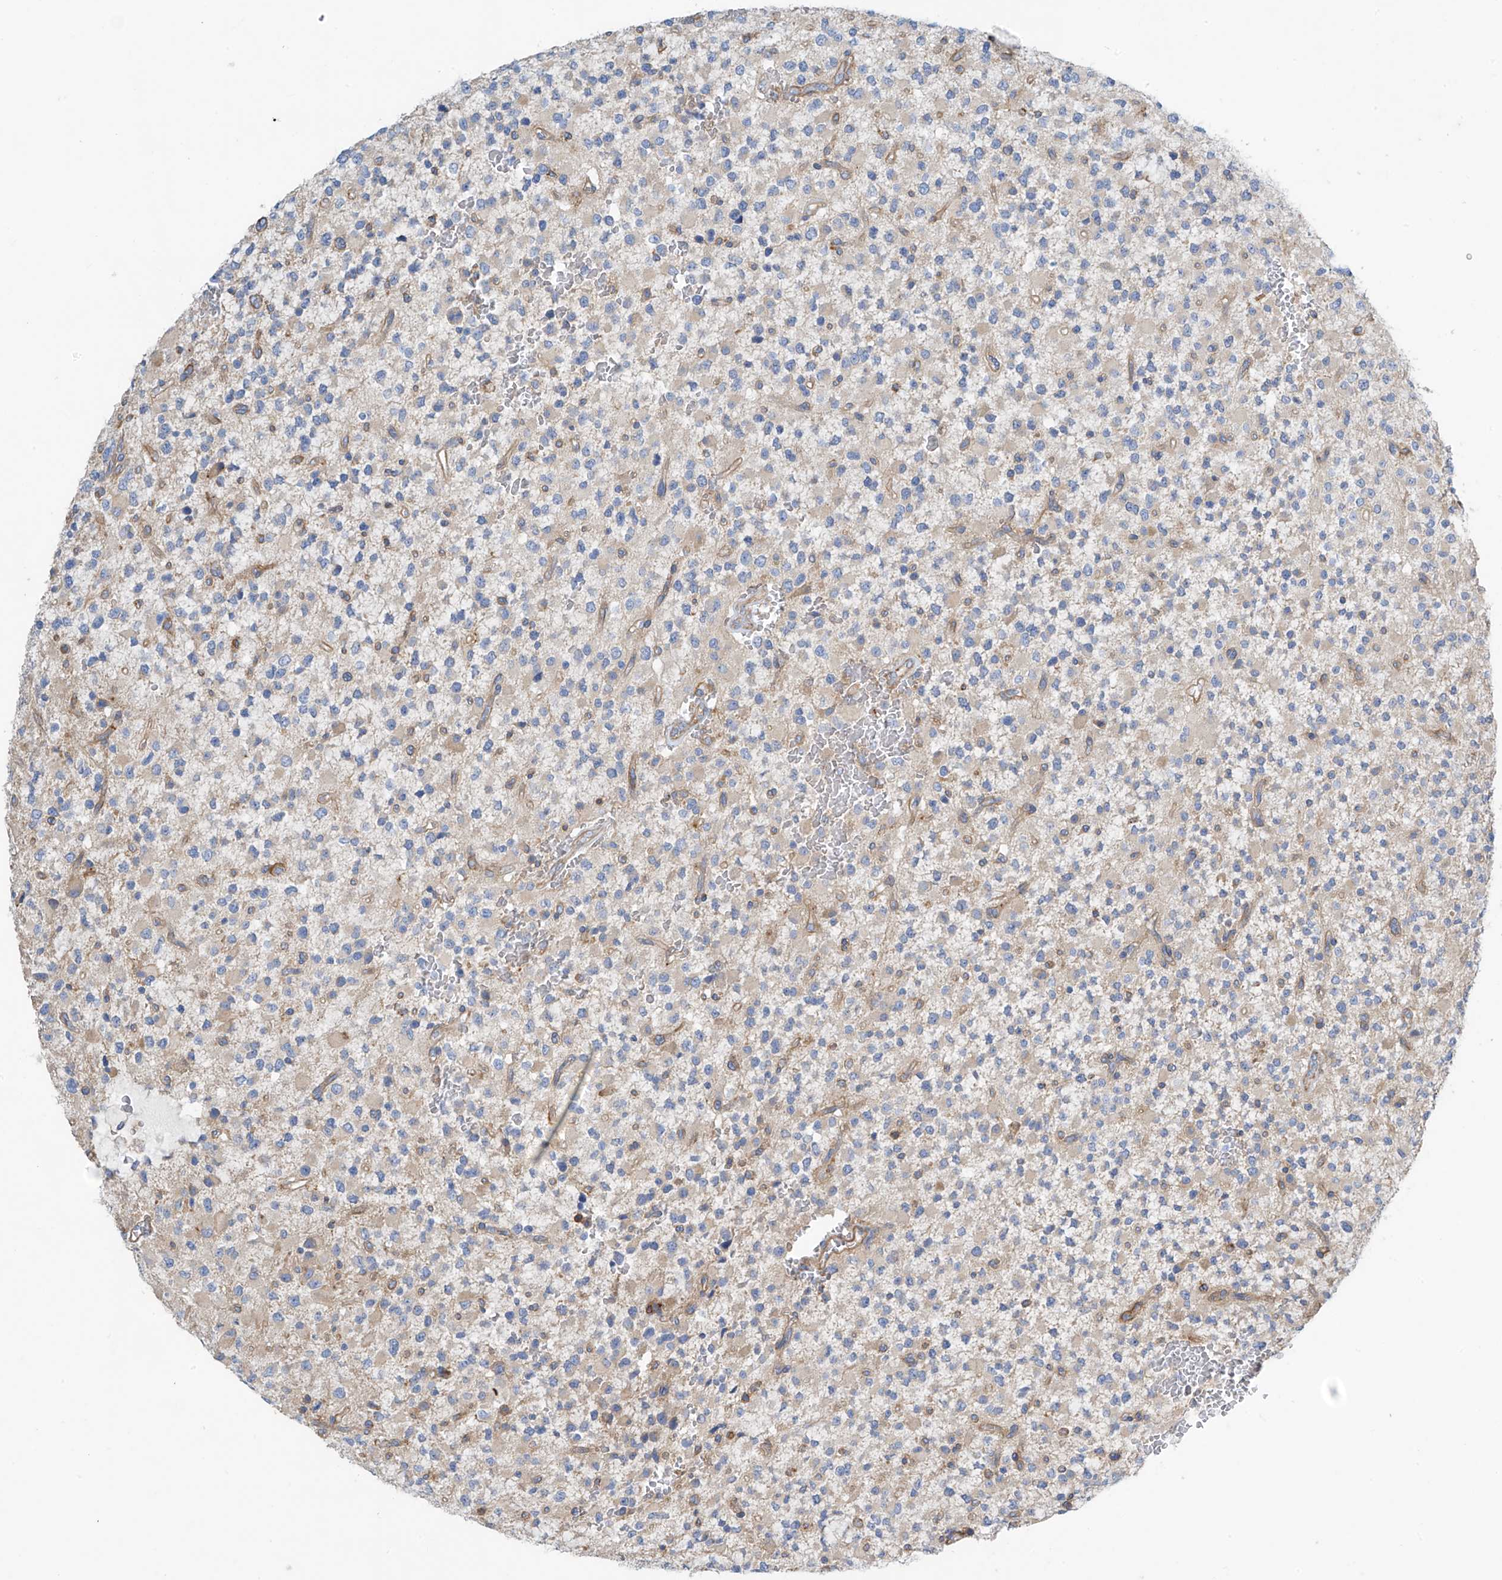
{"staining": {"intensity": "weak", "quantity": "<25%", "location": "cytoplasmic/membranous"}, "tissue": "glioma", "cell_type": "Tumor cells", "image_type": "cancer", "snomed": [{"axis": "morphology", "description": "Glioma, malignant, High grade"}, {"axis": "topography", "description": "Brain"}], "caption": "The histopathology image exhibits no staining of tumor cells in high-grade glioma (malignant).", "gene": "SLC1A5", "patient": {"sex": "male", "age": 34}}